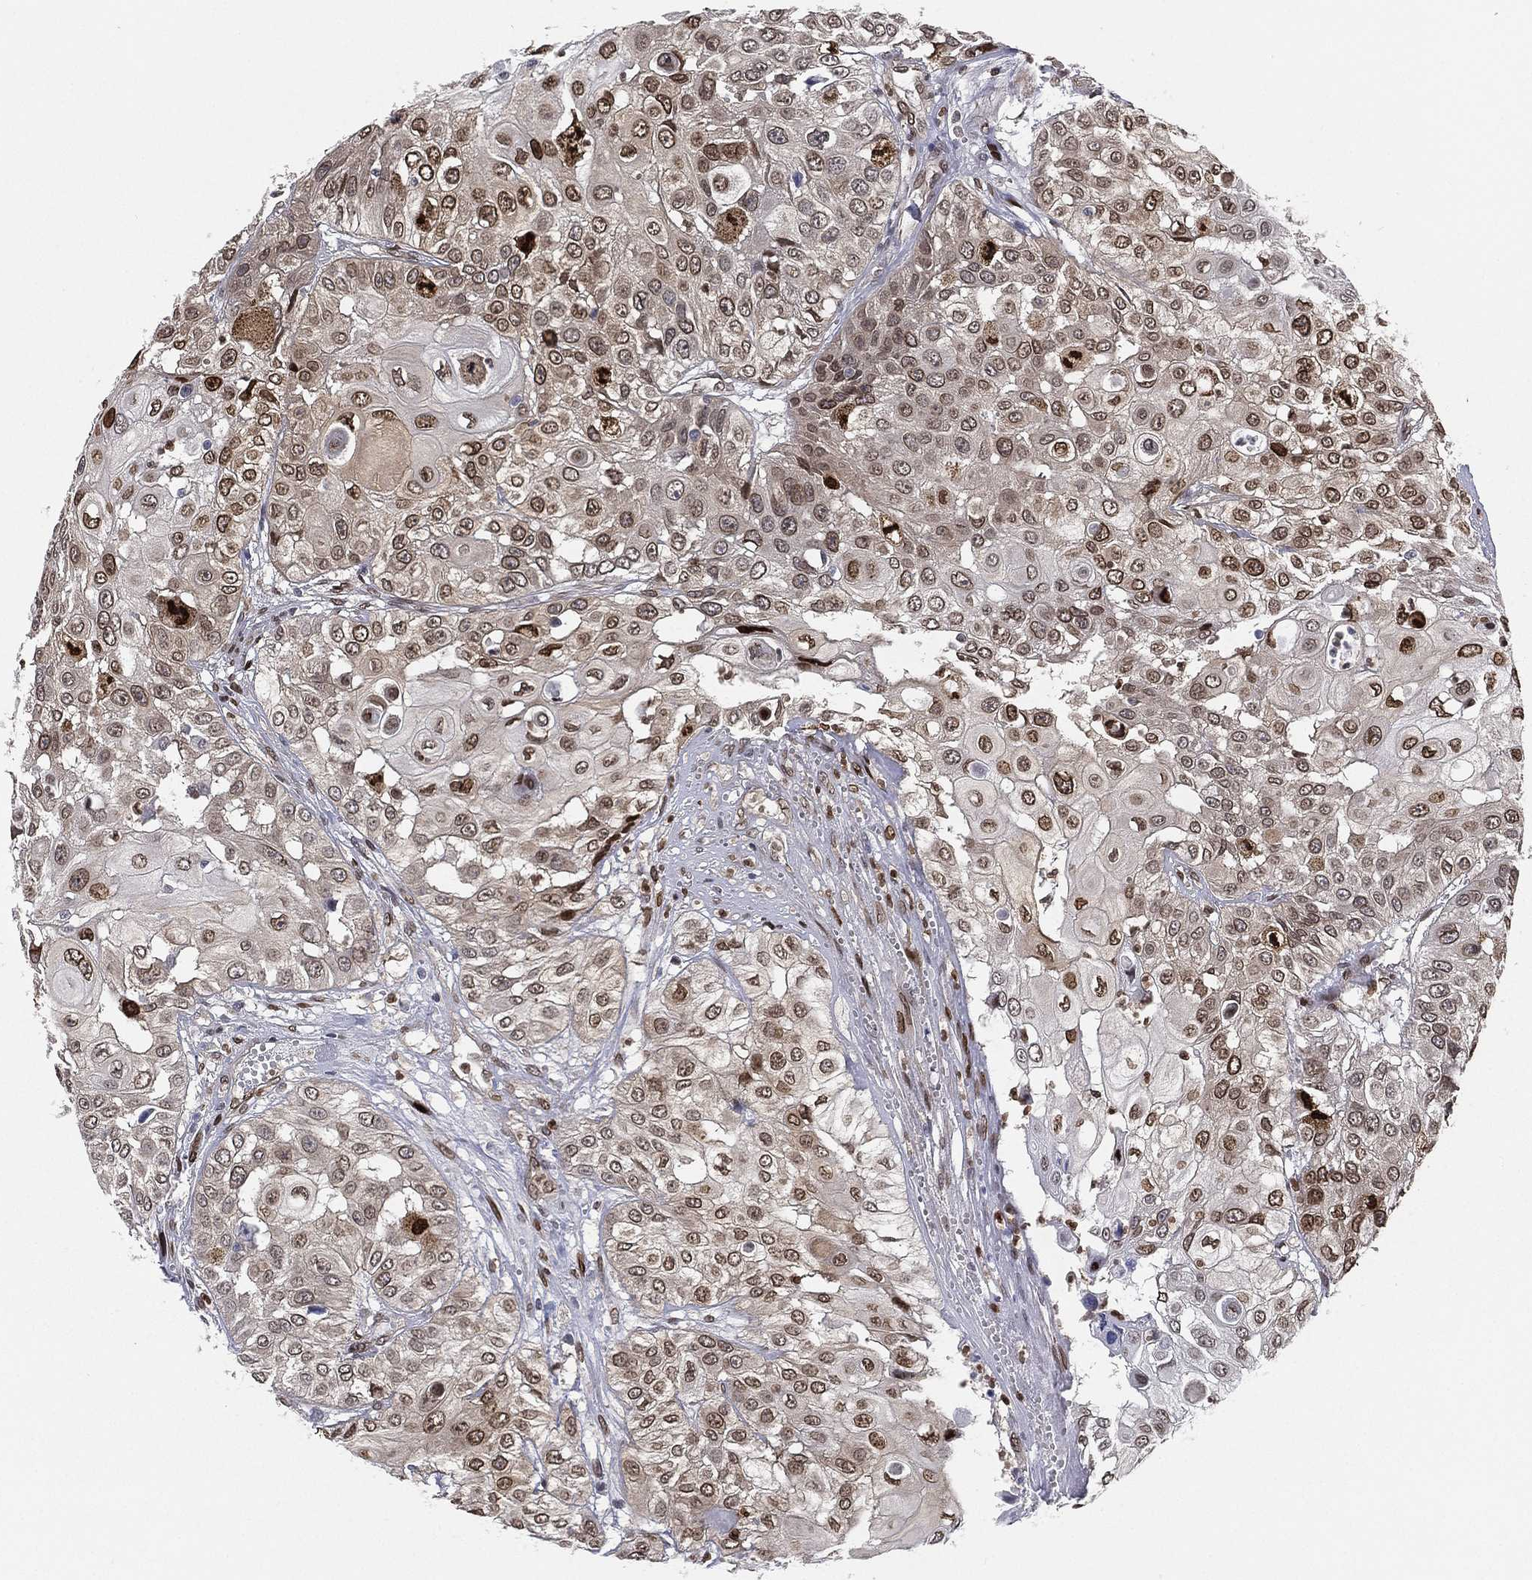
{"staining": {"intensity": "moderate", "quantity": "25%-75%", "location": "nuclear"}, "tissue": "urothelial cancer", "cell_type": "Tumor cells", "image_type": "cancer", "snomed": [{"axis": "morphology", "description": "Urothelial carcinoma, High grade"}, {"axis": "topography", "description": "Urinary bladder"}], "caption": "About 25%-75% of tumor cells in high-grade urothelial carcinoma display moderate nuclear protein staining as visualized by brown immunohistochemical staining.", "gene": "LMNB1", "patient": {"sex": "female", "age": 79}}